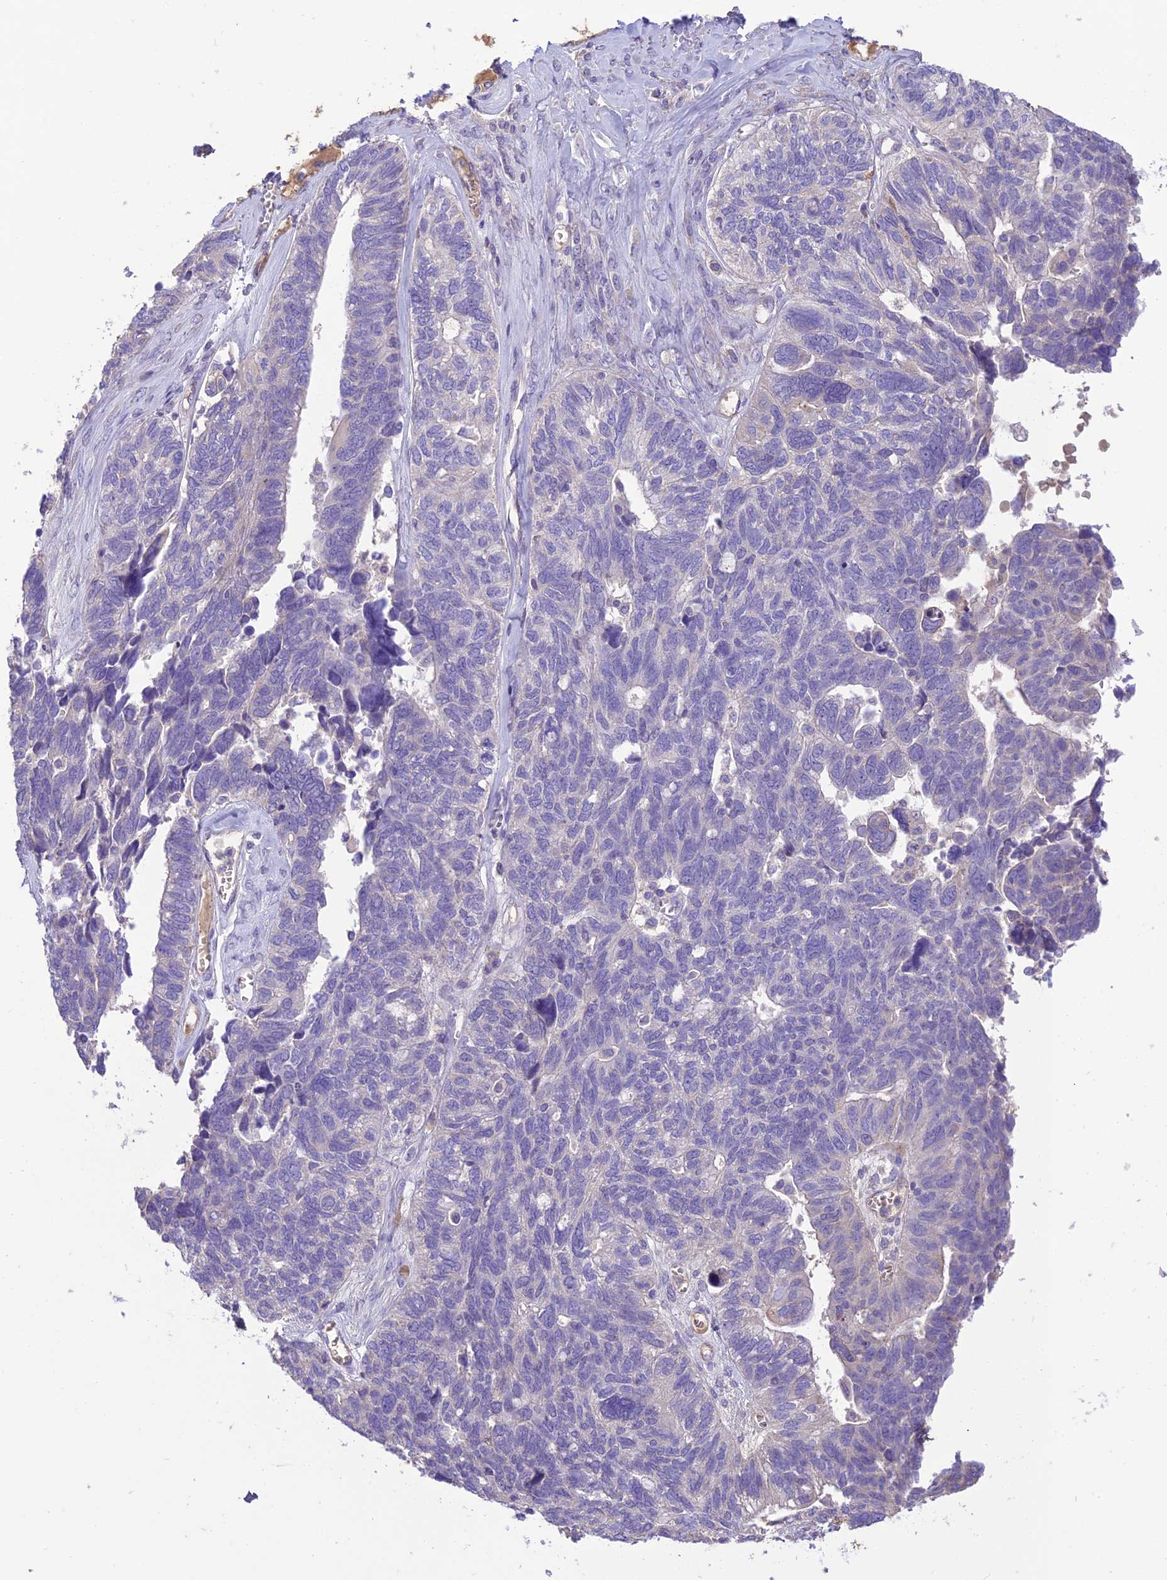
{"staining": {"intensity": "negative", "quantity": "none", "location": "none"}, "tissue": "ovarian cancer", "cell_type": "Tumor cells", "image_type": "cancer", "snomed": [{"axis": "morphology", "description": "Cystadenocarcinoma, serous, NOS"}, {"axis": "topography", "description": "Ovary"}], "caption": "Immunohistochemistry photomicrograph of ovarian cancer (serous cystadenocarcinoma) stained for a protein (brown), which displays no staining in tumor cells.", "gene": "SFT2D2", "patient": {"sex": "female", "age": 79}}